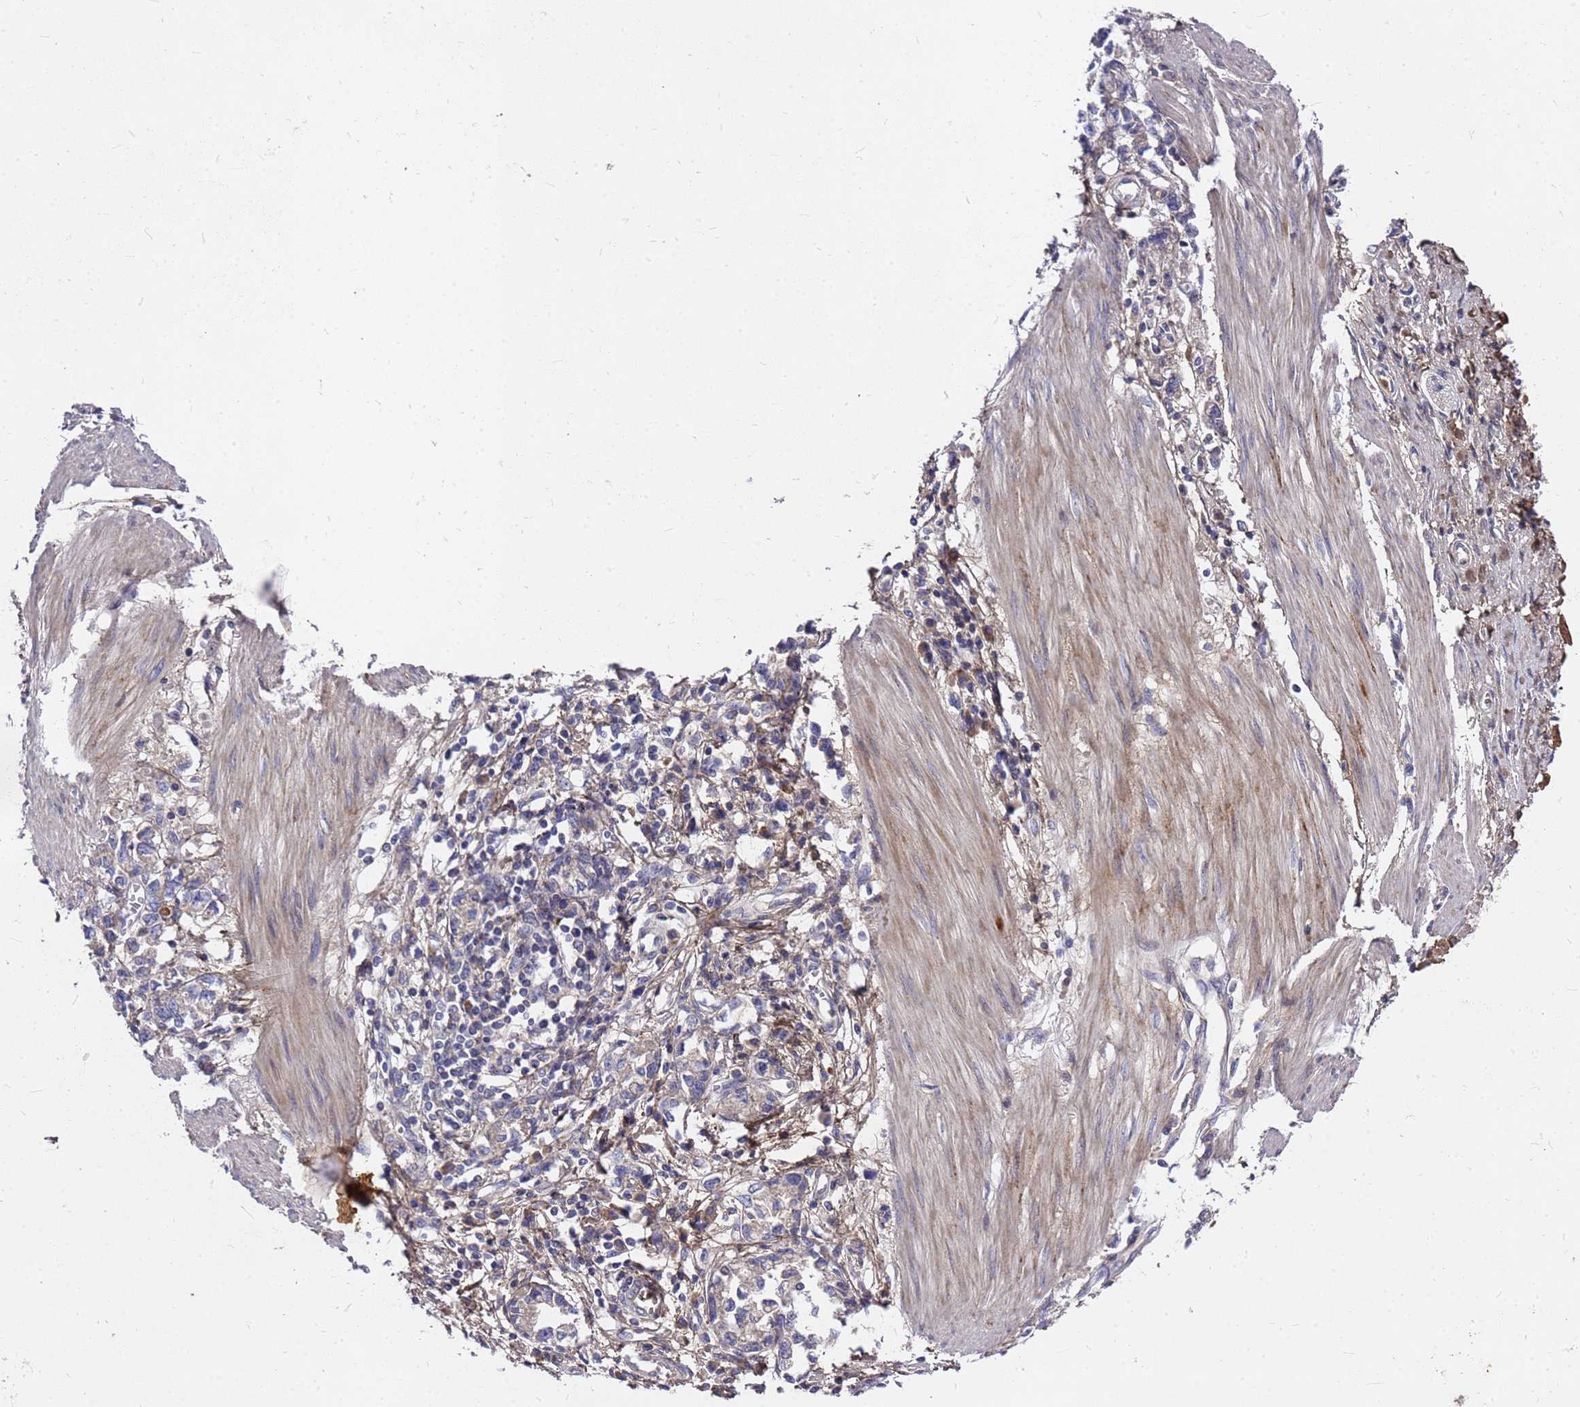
{"staining": {"intensity": "negative", "quantity": "none", "location": "none"}, "tissue": "stomach cancer", "cell_type": "Tumor cells", "image_type": "cancer", "snomed": [{"axis": "morphology", "description": "Adenocarcinoma, NOS"}, {"axis": "topography", "description": "Stomach"}], "caption": "The immunohistochemistry photomicrograph has no significant positivity in tumor cells of stomach cancer tissue.", "gene": "ZNF717", "patient": {"sex": "female", "age": 76}}